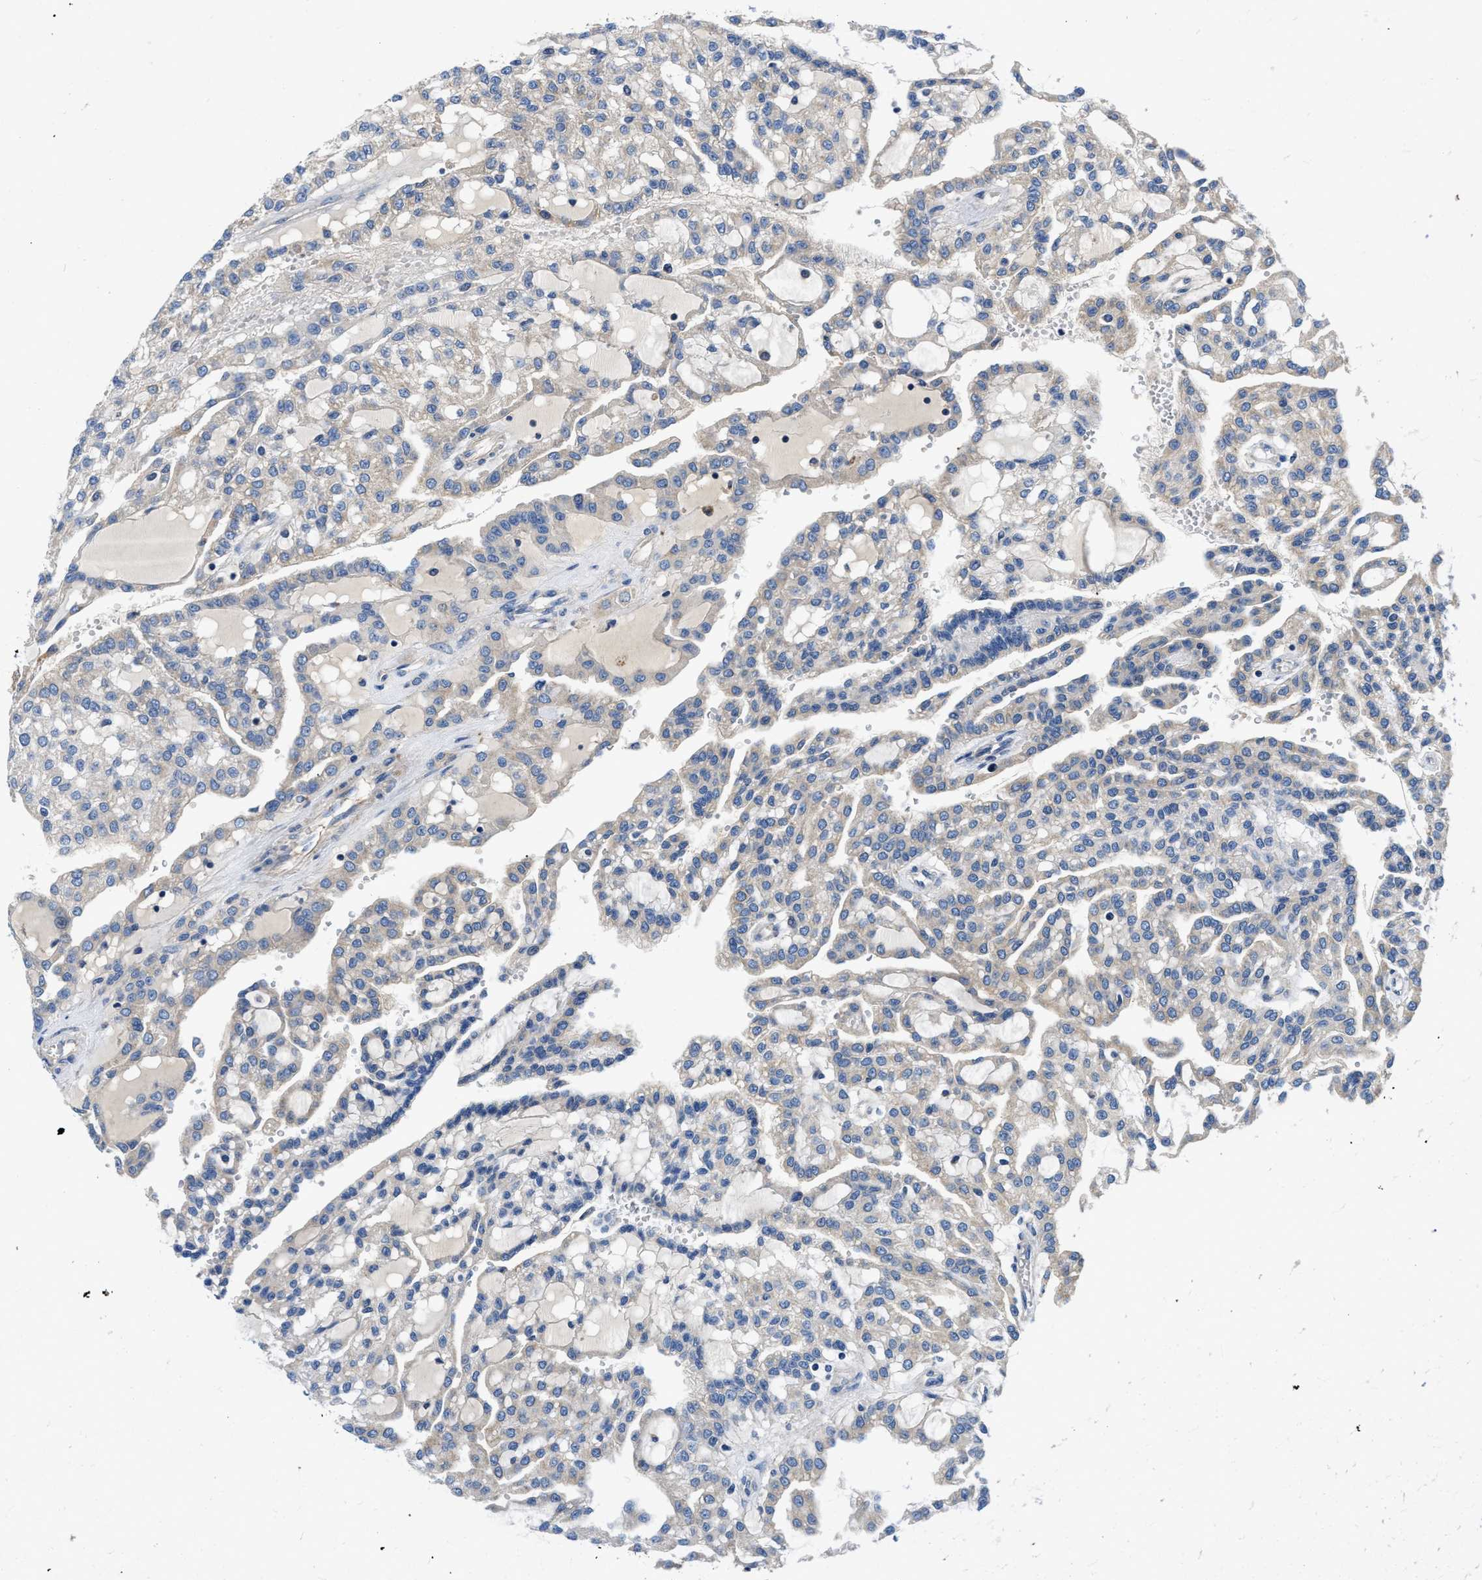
{"staining": {"intensity": "weak", "quantity": "<25%", "location": "cytoplasmic/membranous"}, "tissue": "renal cancer", "cell_type": "Tumor cells", "image_type": "cancer", "snomed": [{"axis": "morphology", "description": "Adenocarcinoma, NOS"}, {"axis": "topography", "description": "Kidney"}], "caption": "Immunohistochemical staining of human renal adenocarcinoma demonstrates no significant expression in tumor cells.", "gene": "STAT2", "patient": {"sex": "male", "age": 63}}